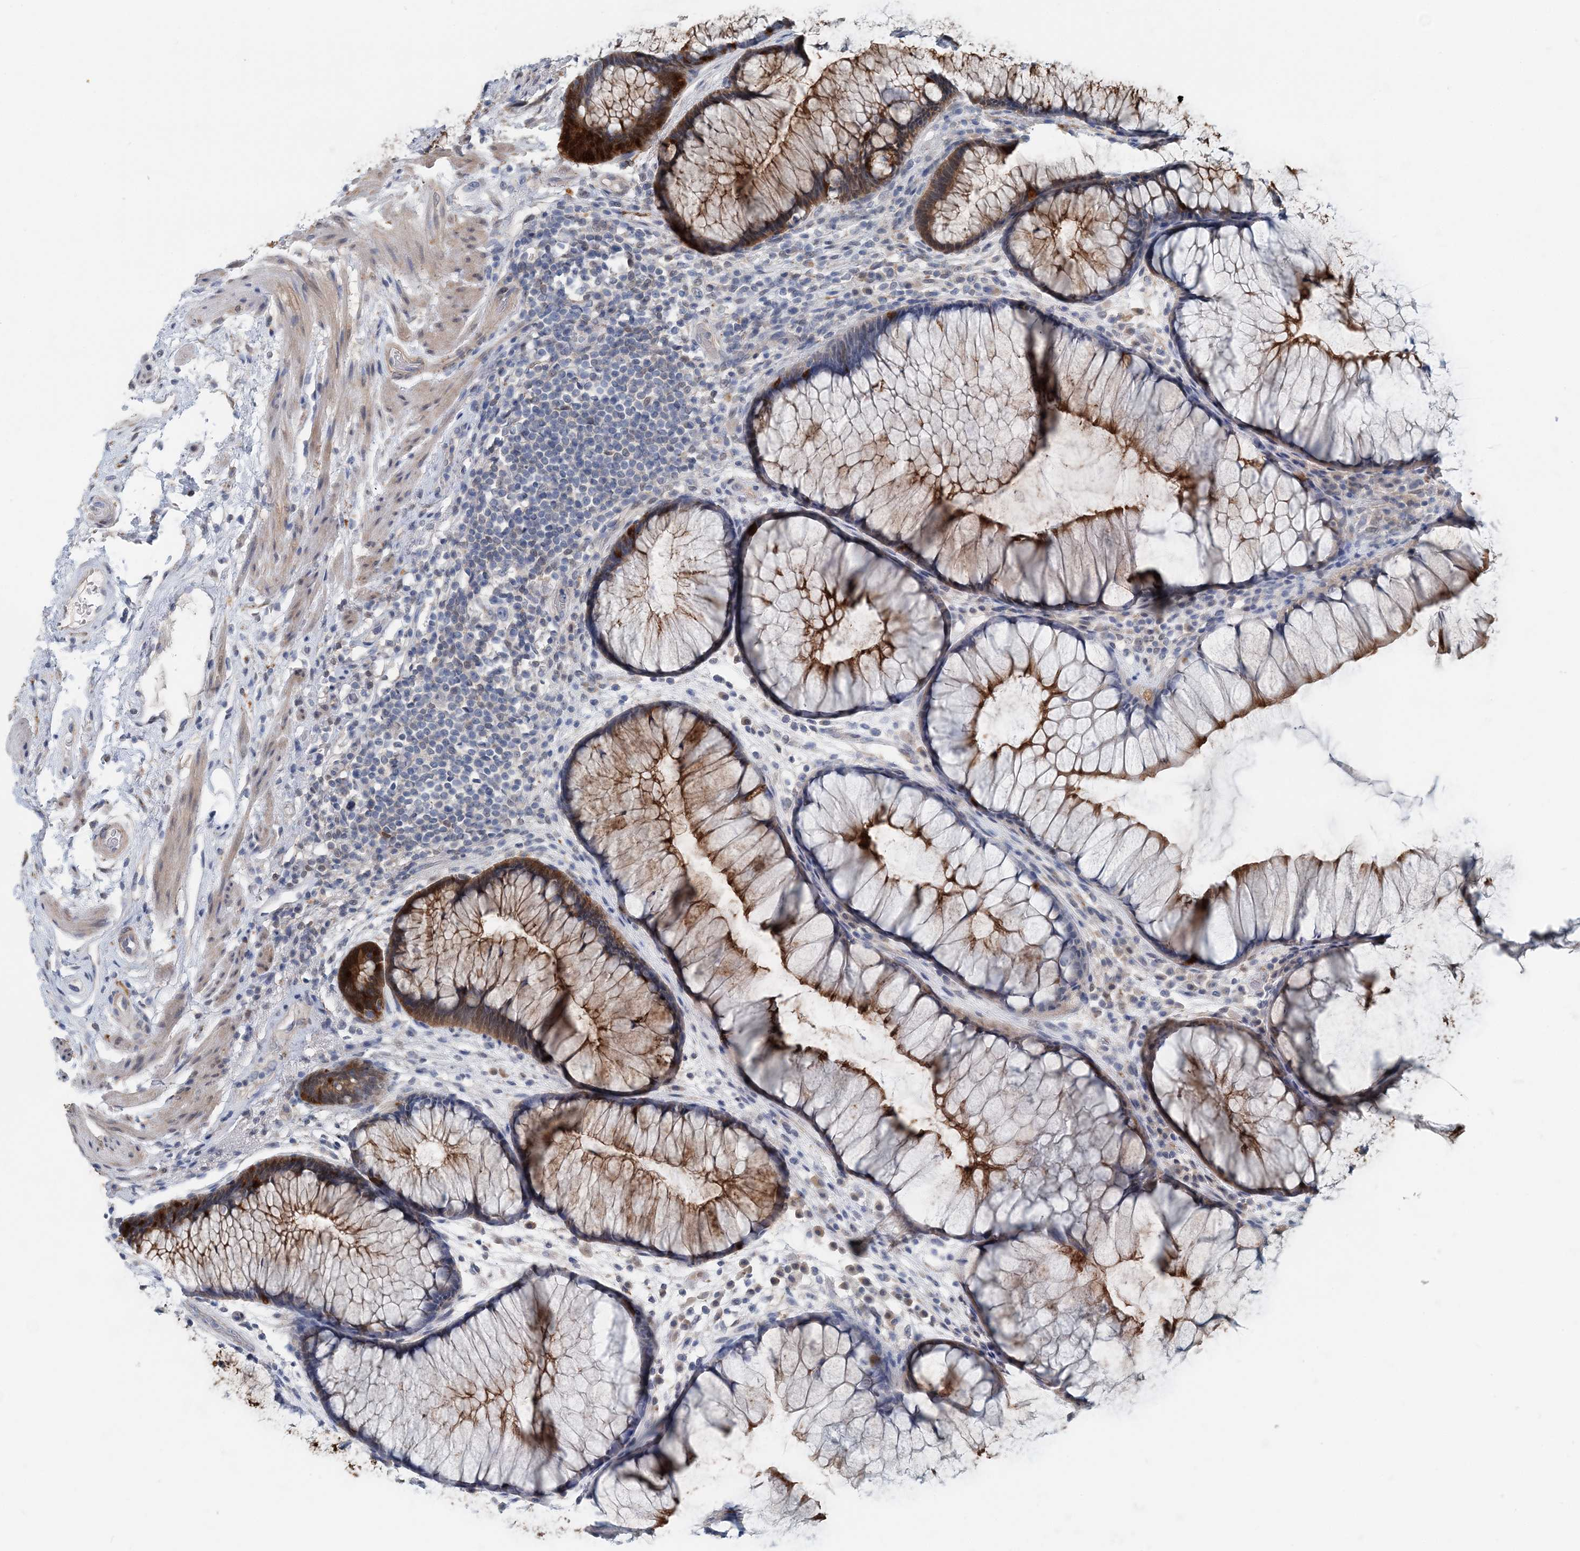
{"staining": {"intensity": "strong", "quantity": "25%-75%", "location": "cytoplasmic/membranous"}, "tissue": "rectum", "cell_type": "Glandular cells", "image_type": "normal", "snomed": [{"axis": "morphology", "description": "Normal tissue, NOS"}, {"axis": "topography", "description": "Rectum"}], "caption": "The micrograph displays staining of unremarkable rectum, revealing strong cytoplasmic/membranous protein positivity (brown color) within glandular cells.", "gene": "PFN2", "patient": {"sex": "male", "age": 51}}